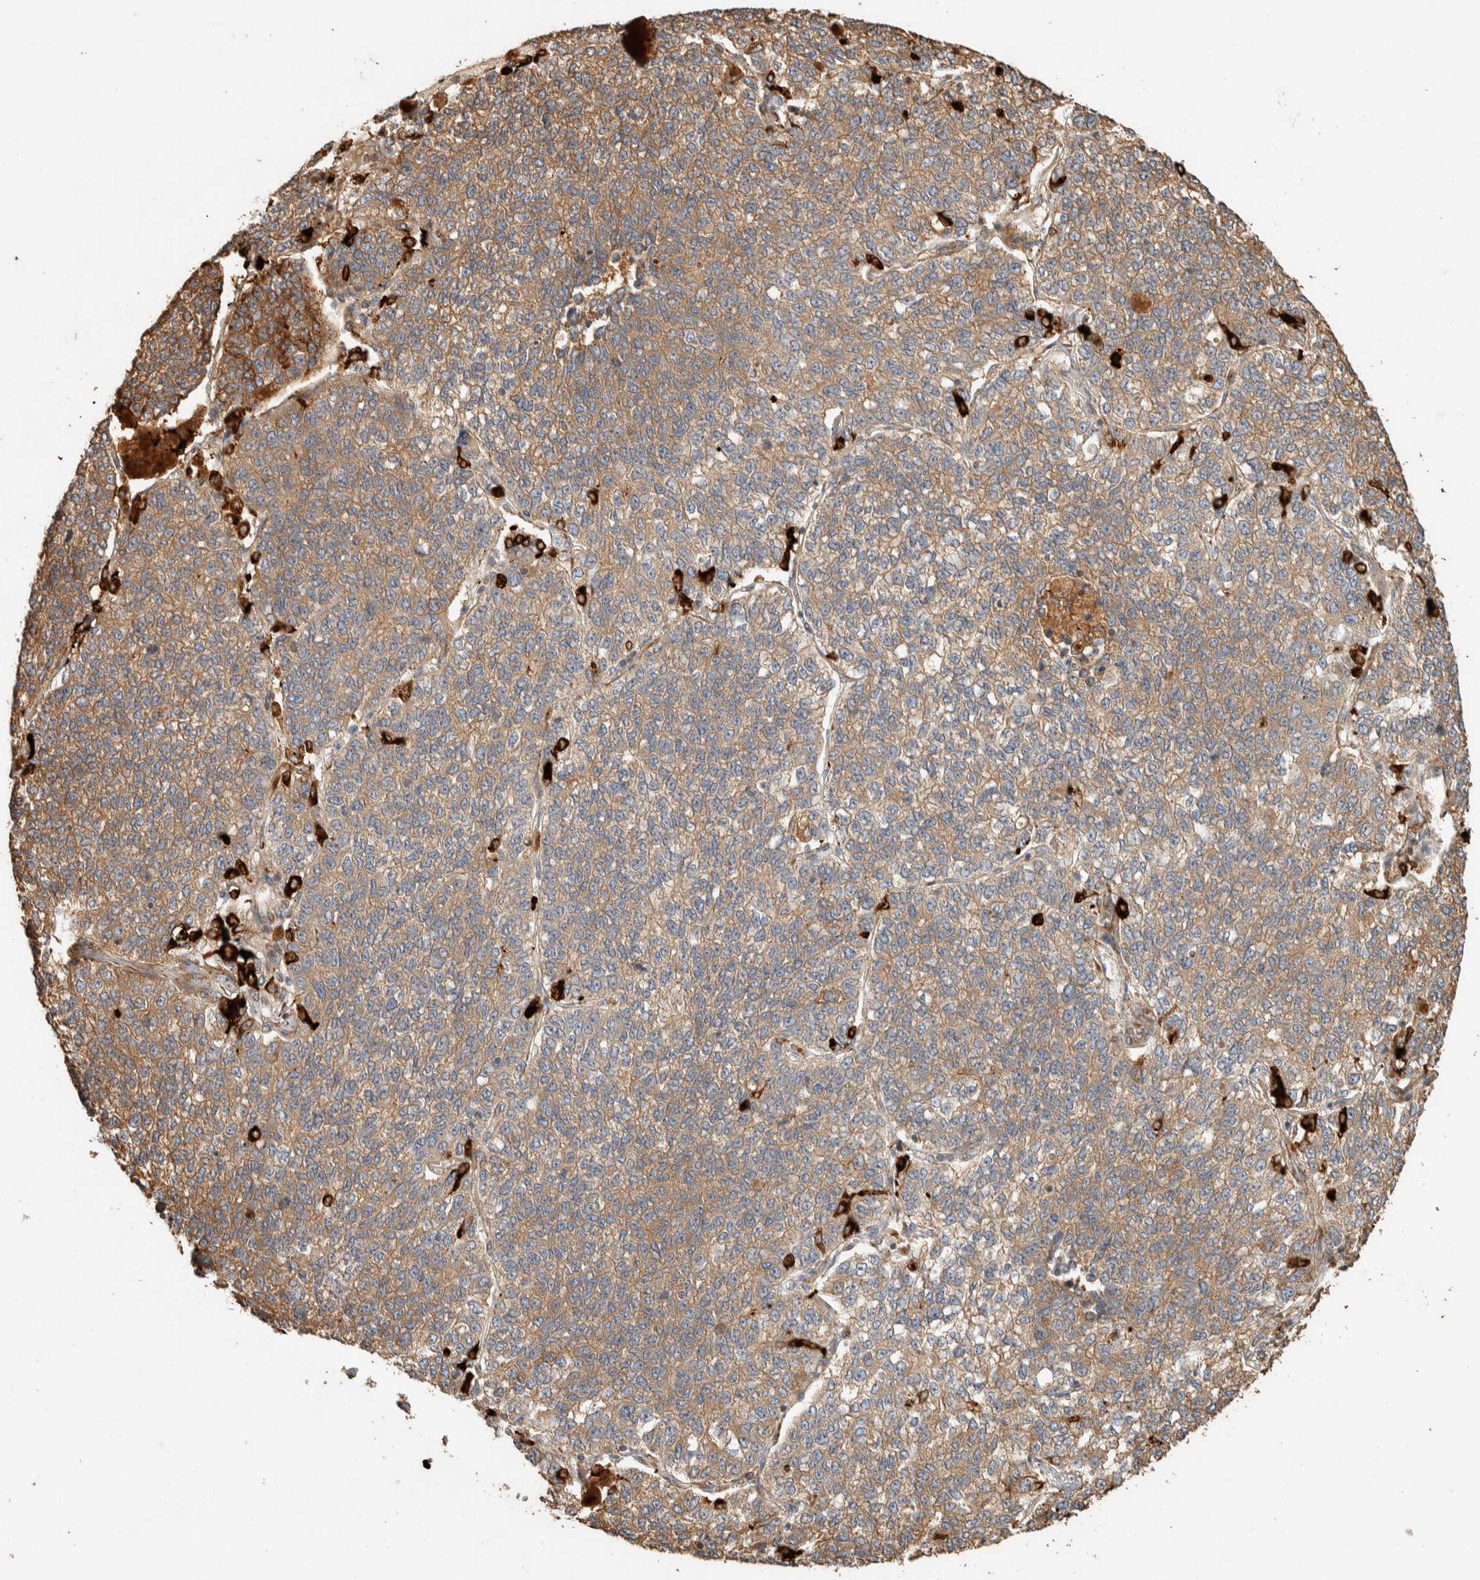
{"staining": {"intensity": "moderate", "quantity": "25%-75%", "location": "cytoplasmic/membranous"}, "tissue": "lung cancer", "cell_type": "Tumor cells", "image_type": "cancer", "snomed": [{"axis": "morphology", "description": "Adenocarcinoma, NOS"}, {"axis": "topography", "description": "Lung"}], "caption": "The image shows immunohistochemical staining of lung cancer. There is moderate cytoplasmic/membranous staining is seen in about 25%-75% of tumor cells. (Stains: DAB (3,3'-diaminobenzidine) in brown, nuclei in blue, Microscopy: brightfield microscopy at high magnification).", "gene": "EXOC7", "patient": {"sex": "male", "age": 49}}